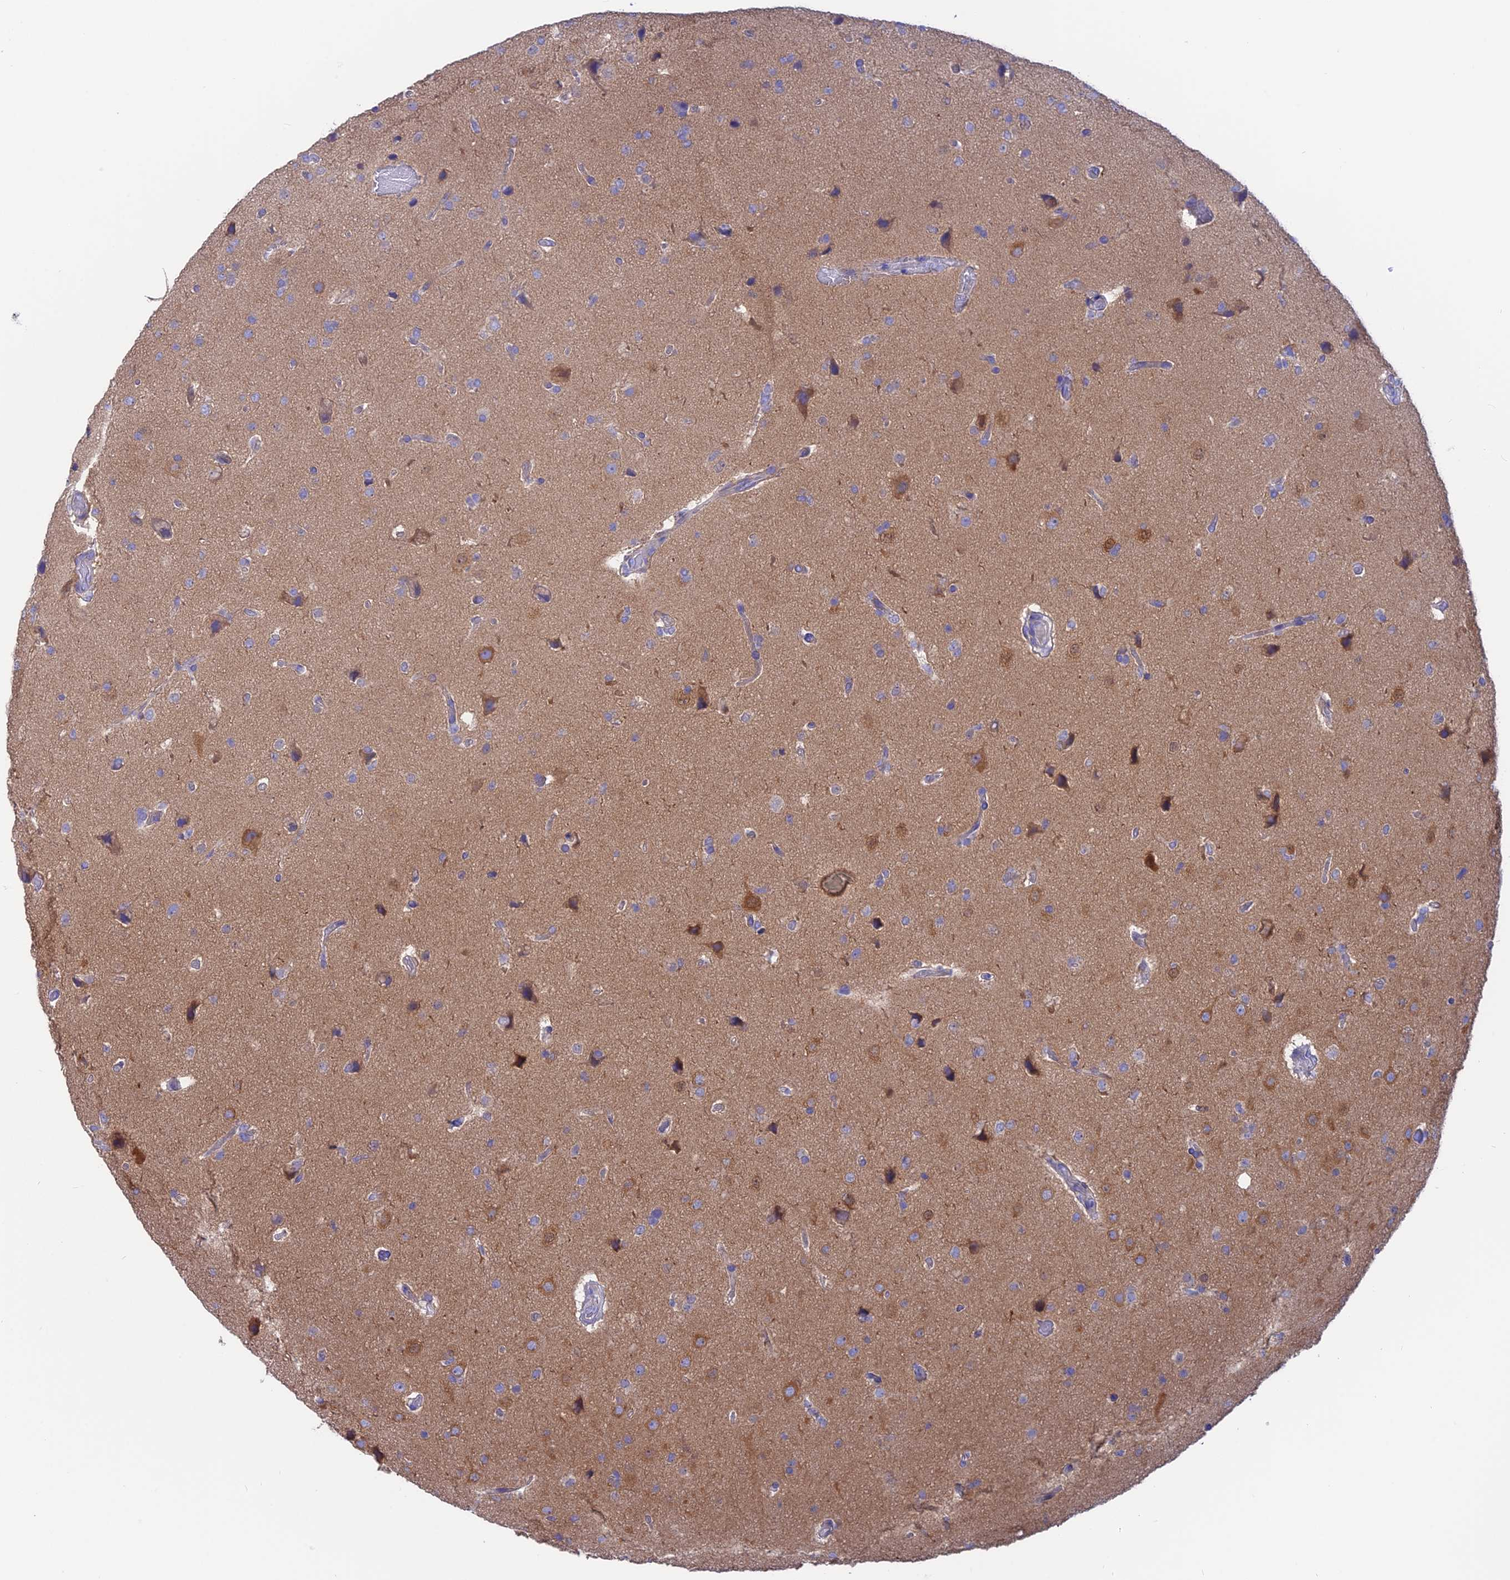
{"staining": {"intensity": "negative", "quantity": "none", "location": "none"}, "tissue": "glioma", "cell_type": "Tumor cells", "image_type": "cancer", "snomed": [{"axis": "morphology", "description": "Glioma, malignant, High grade"}, {"axis": "topography", "description": "Brain"}], "caption": "High magnification brightfield microscopy of high-grade glioma (malignant) stained with DAB (3,3'-diaminobenzidine) (brown) and counterstained with hematoxylin (blue): tumor cells show no significant positivity.", "gene": "LZTFL1", "patient": {"sex": "male", "age": 72}}